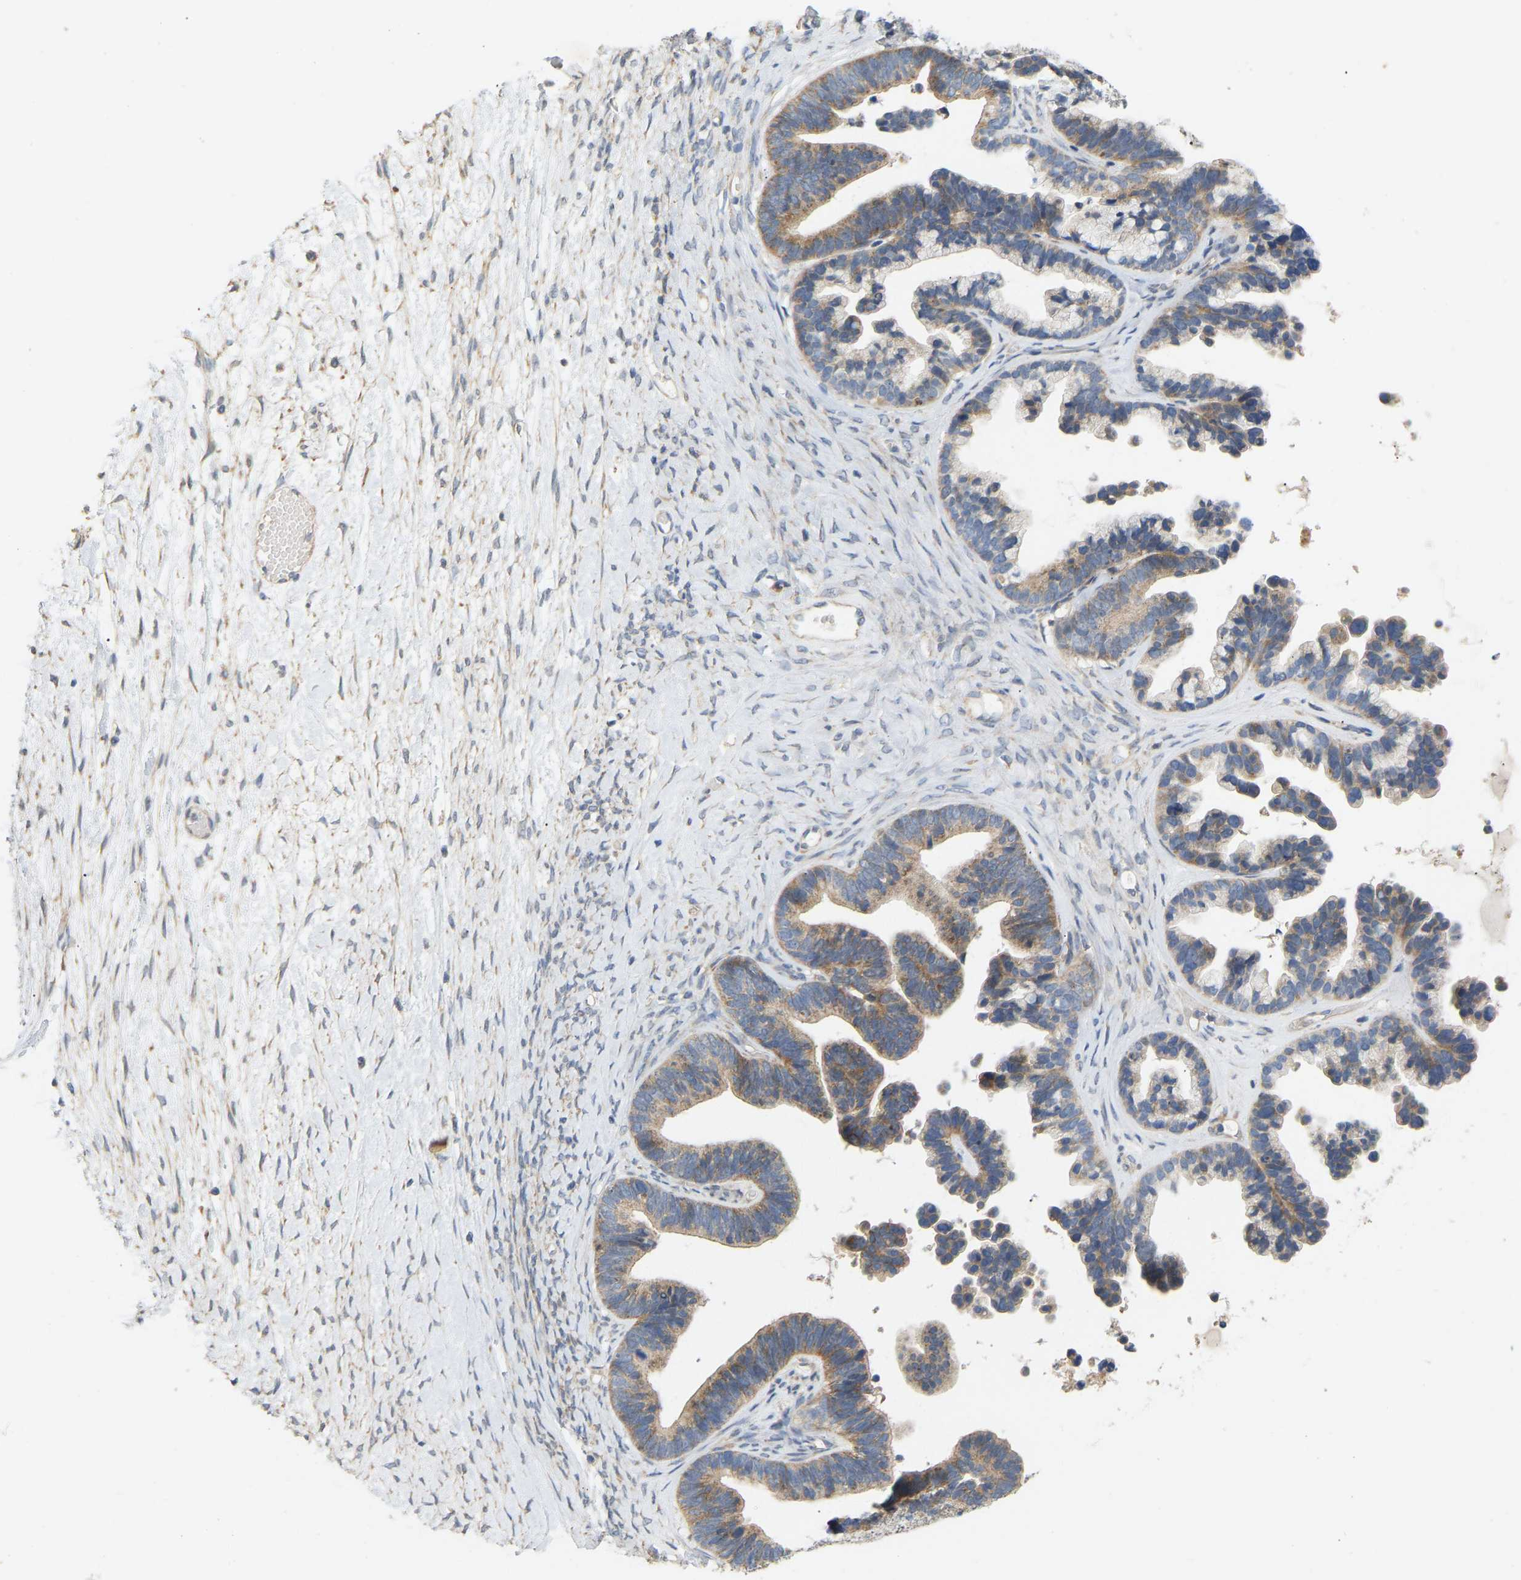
{"staining": {"intensity": "weak", "quantity": ">75%", "location": "cytoplasmic/membranous"}, "tissue": "ovarian cancer", "cell_type": "Tumor cells", "image_type": "cancer", "snomed": [{"axis": "morphology", "description": "Cystadenocarcinoma, serous, NOS"}, {"axis": "topography", "description": "Ovary"}], "caption": "High-magnification brightfield microscopy of ovarian serous cystadenocarcinoma stained with DAB (3,3'-diaminobenzidine) (brown) and counterstained with hematoxylin (blue). tumor cells exhibit weak cytoplasmic/membranous positivity is identified in about>75% of cells.", "gene": "HACD2", "patient": {"sex": "female", "age": 56}}